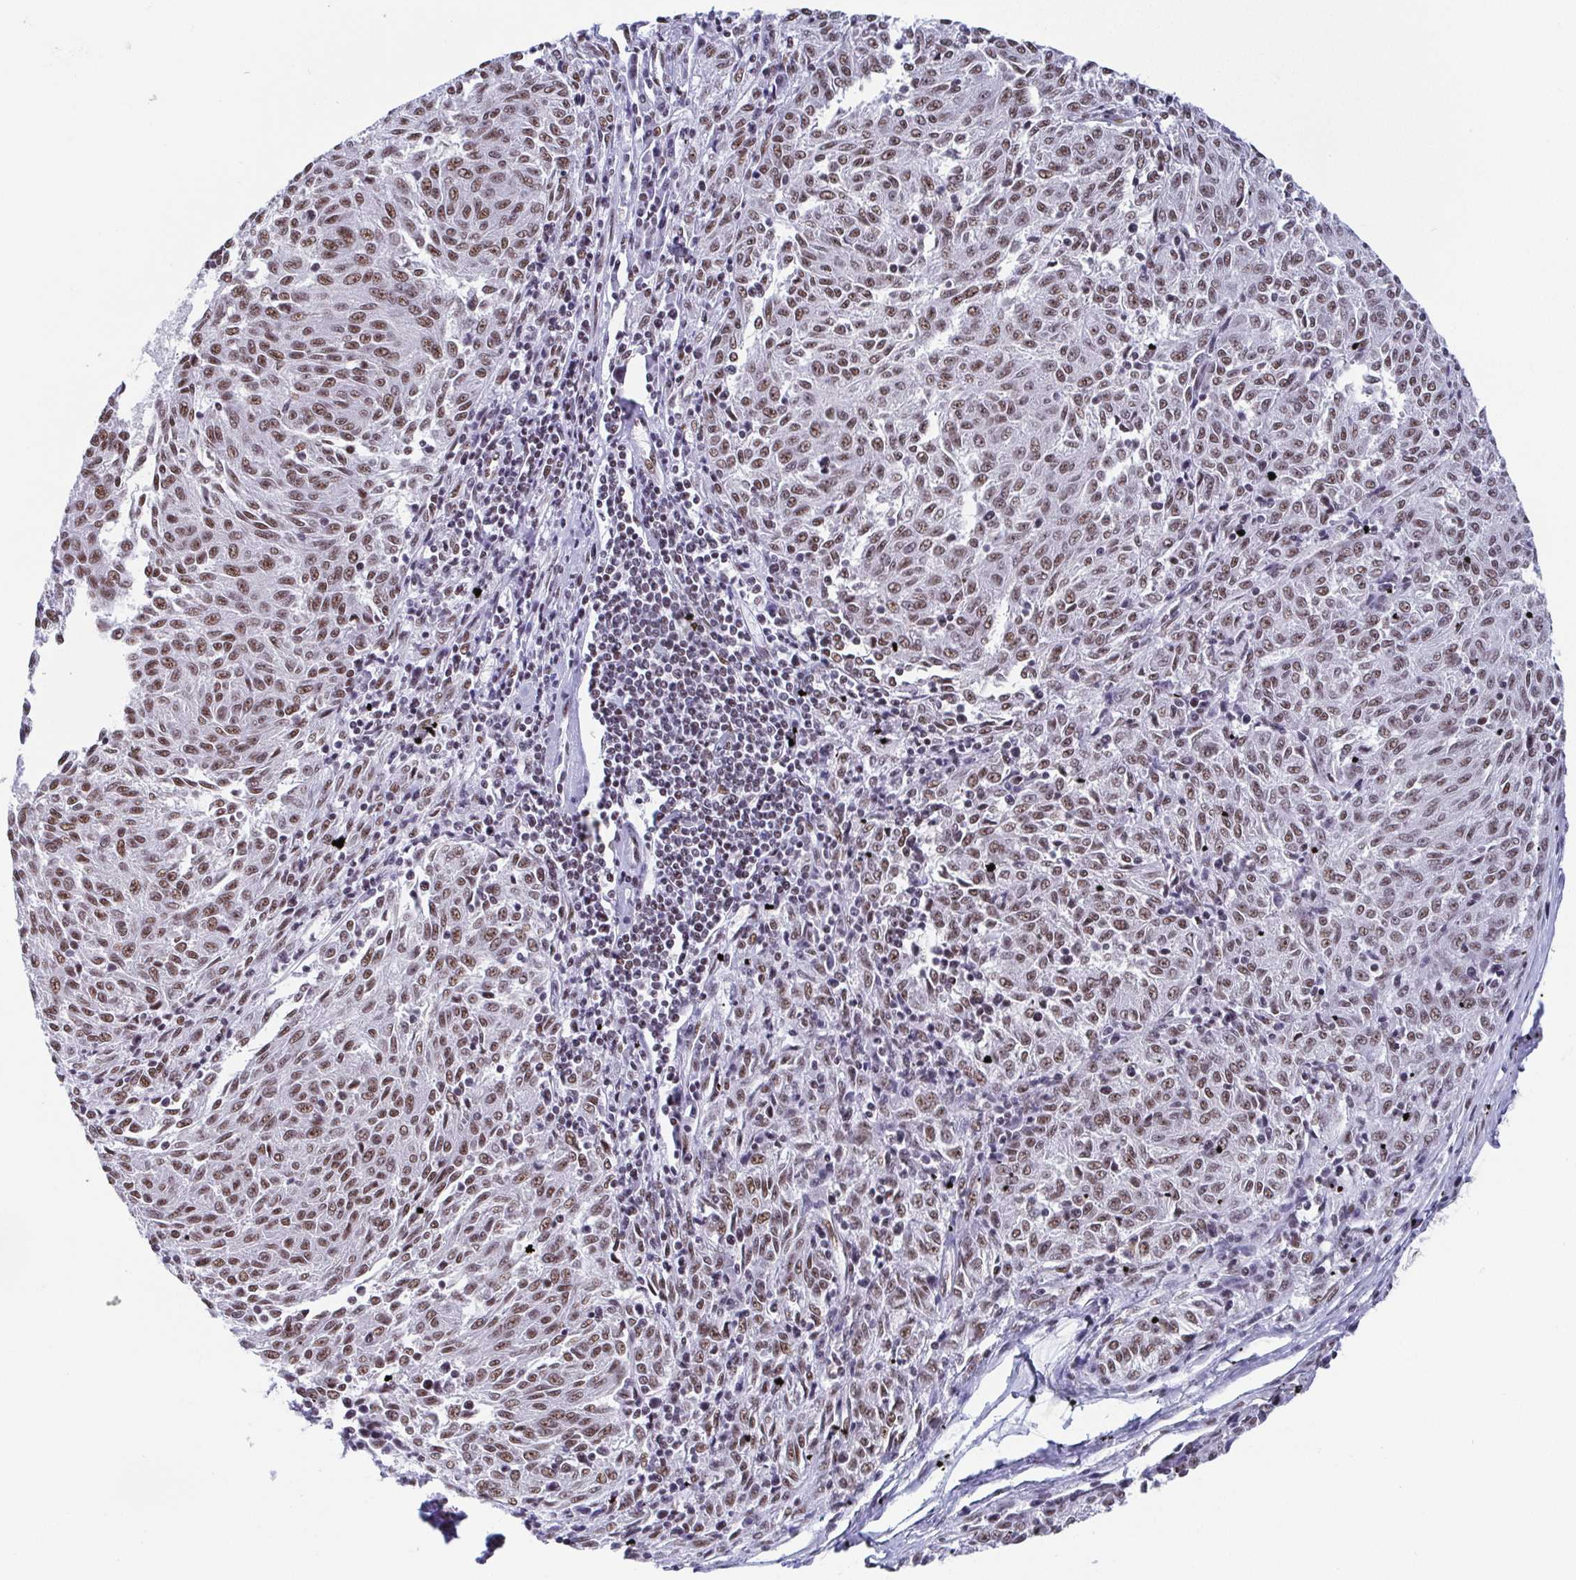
{"staining": {"intensity": "moderate", "quantity": ">75%", "location": "nuclear"}, "tissue": "melanoma", "cell_type": "Tumor cells", "image_type": "cancer", "snomed": [{"axis": "morphology", "description": "Malignant melanoma, NOS"}, {"axis": "topography", "description": "Skin"}], "caption": "Melanoma was stained to show a protein in brown. There is medium levels of moderate nuclear staining in about >75% of tumor cells. (brown staining indicates protein expression, while blue staining denotes nuclei).", "gene": "SLC7A10", "patient": {"sex": "female", "age": 72}}